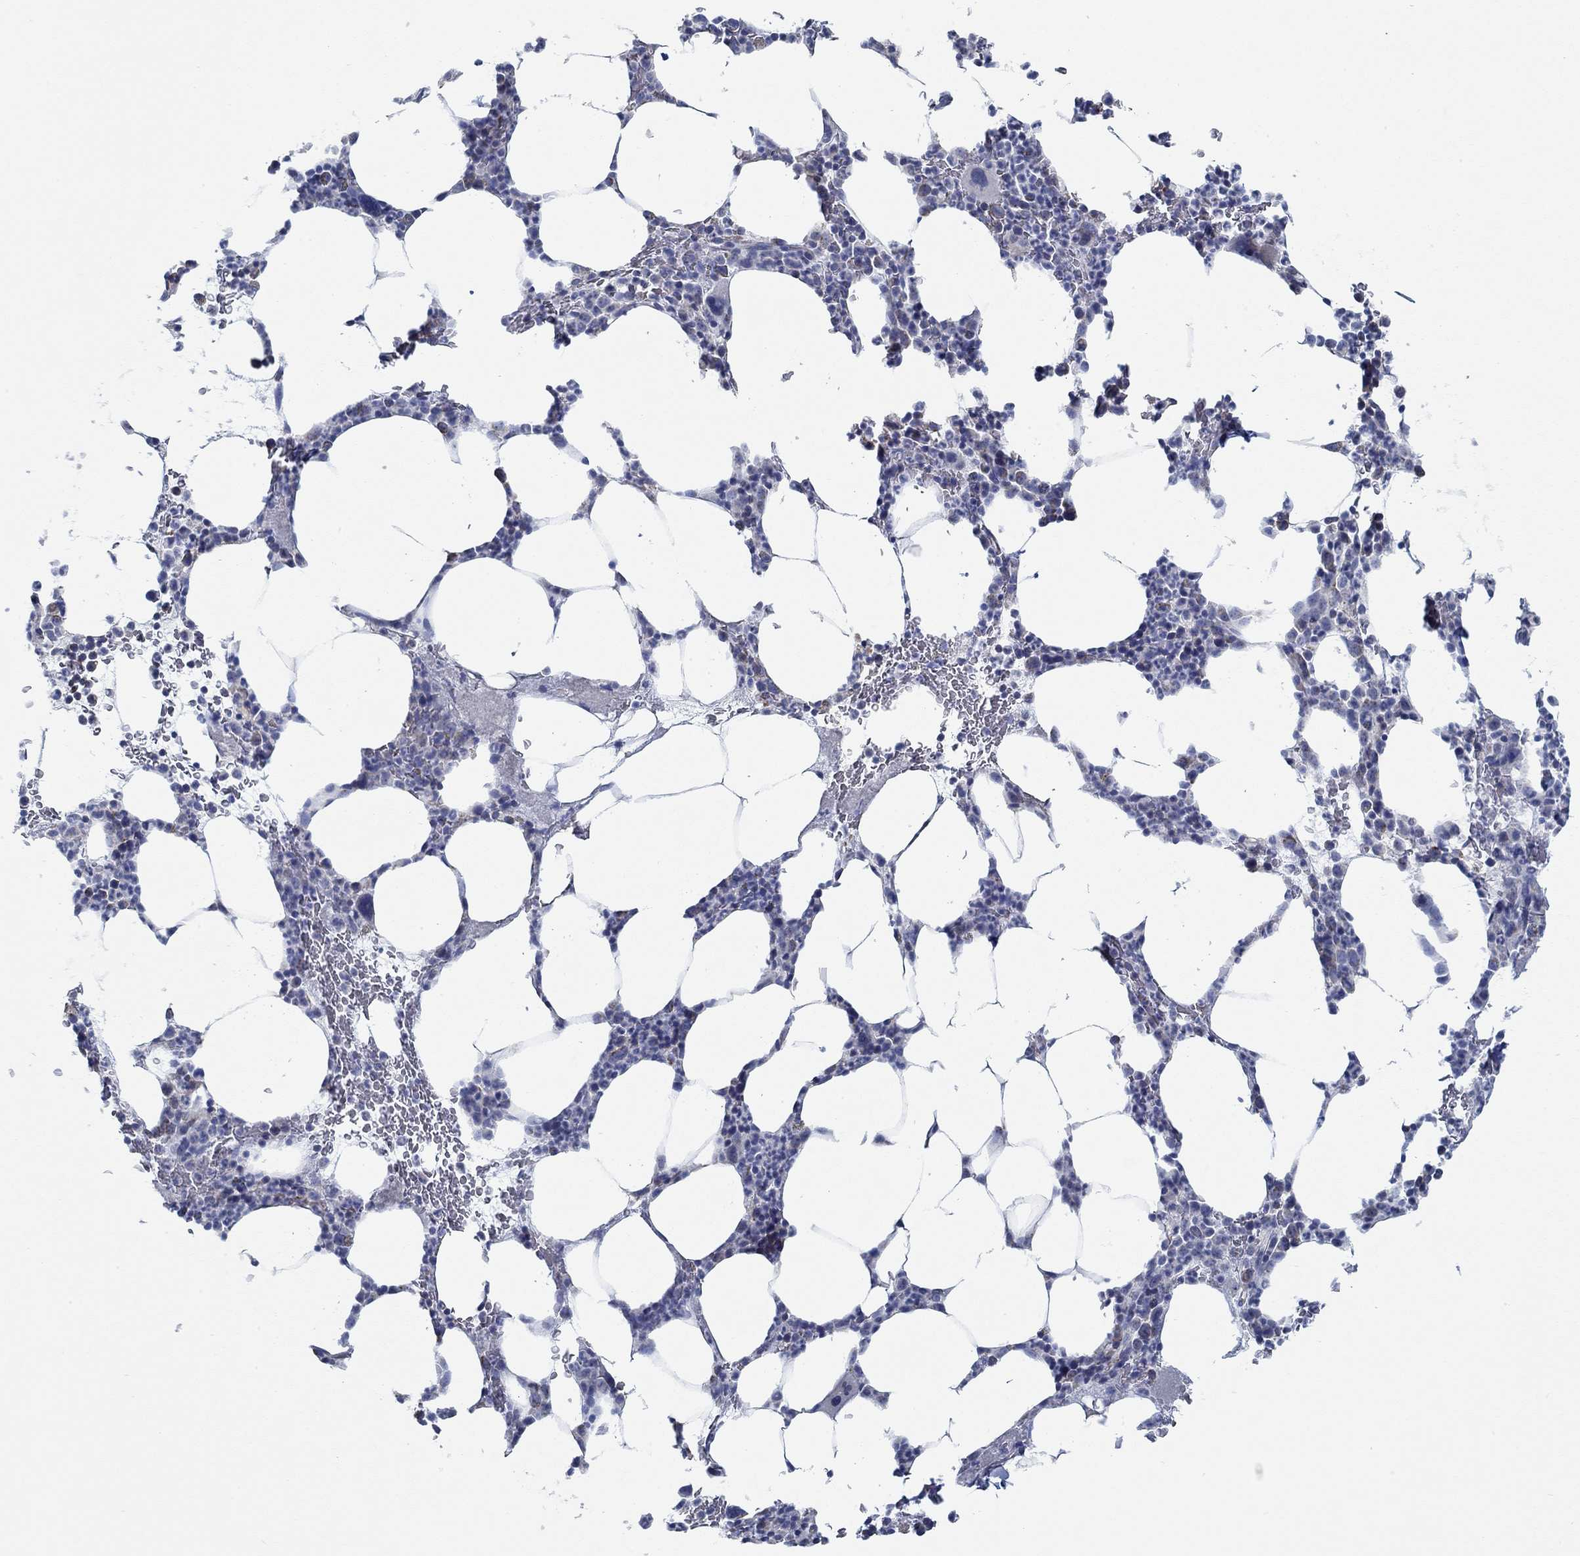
{"staining": {"intensity": "negative", "quantity": "none", "location": "none"}, "tissue": "bone marrow", "cell_type": "Hematopoietic cells", "image_type": "normal", "snomed": [{"axis": "morphology", "description": "Normal tissue, NOS"}, {"axis": "topography", "description": "Bone marrow"}], "caption": "Hematopoietic cells are negative for protein expression in benign human bone marrow. (Stains: DAB (3,3'-diaminobenzidine) immunohistochemistry with hematoxylin counter stain, Microscopy: brightfield microscopy at high magnification).", "gene": "GLOD5", "patient": {"sex": "male", "age": 83}}